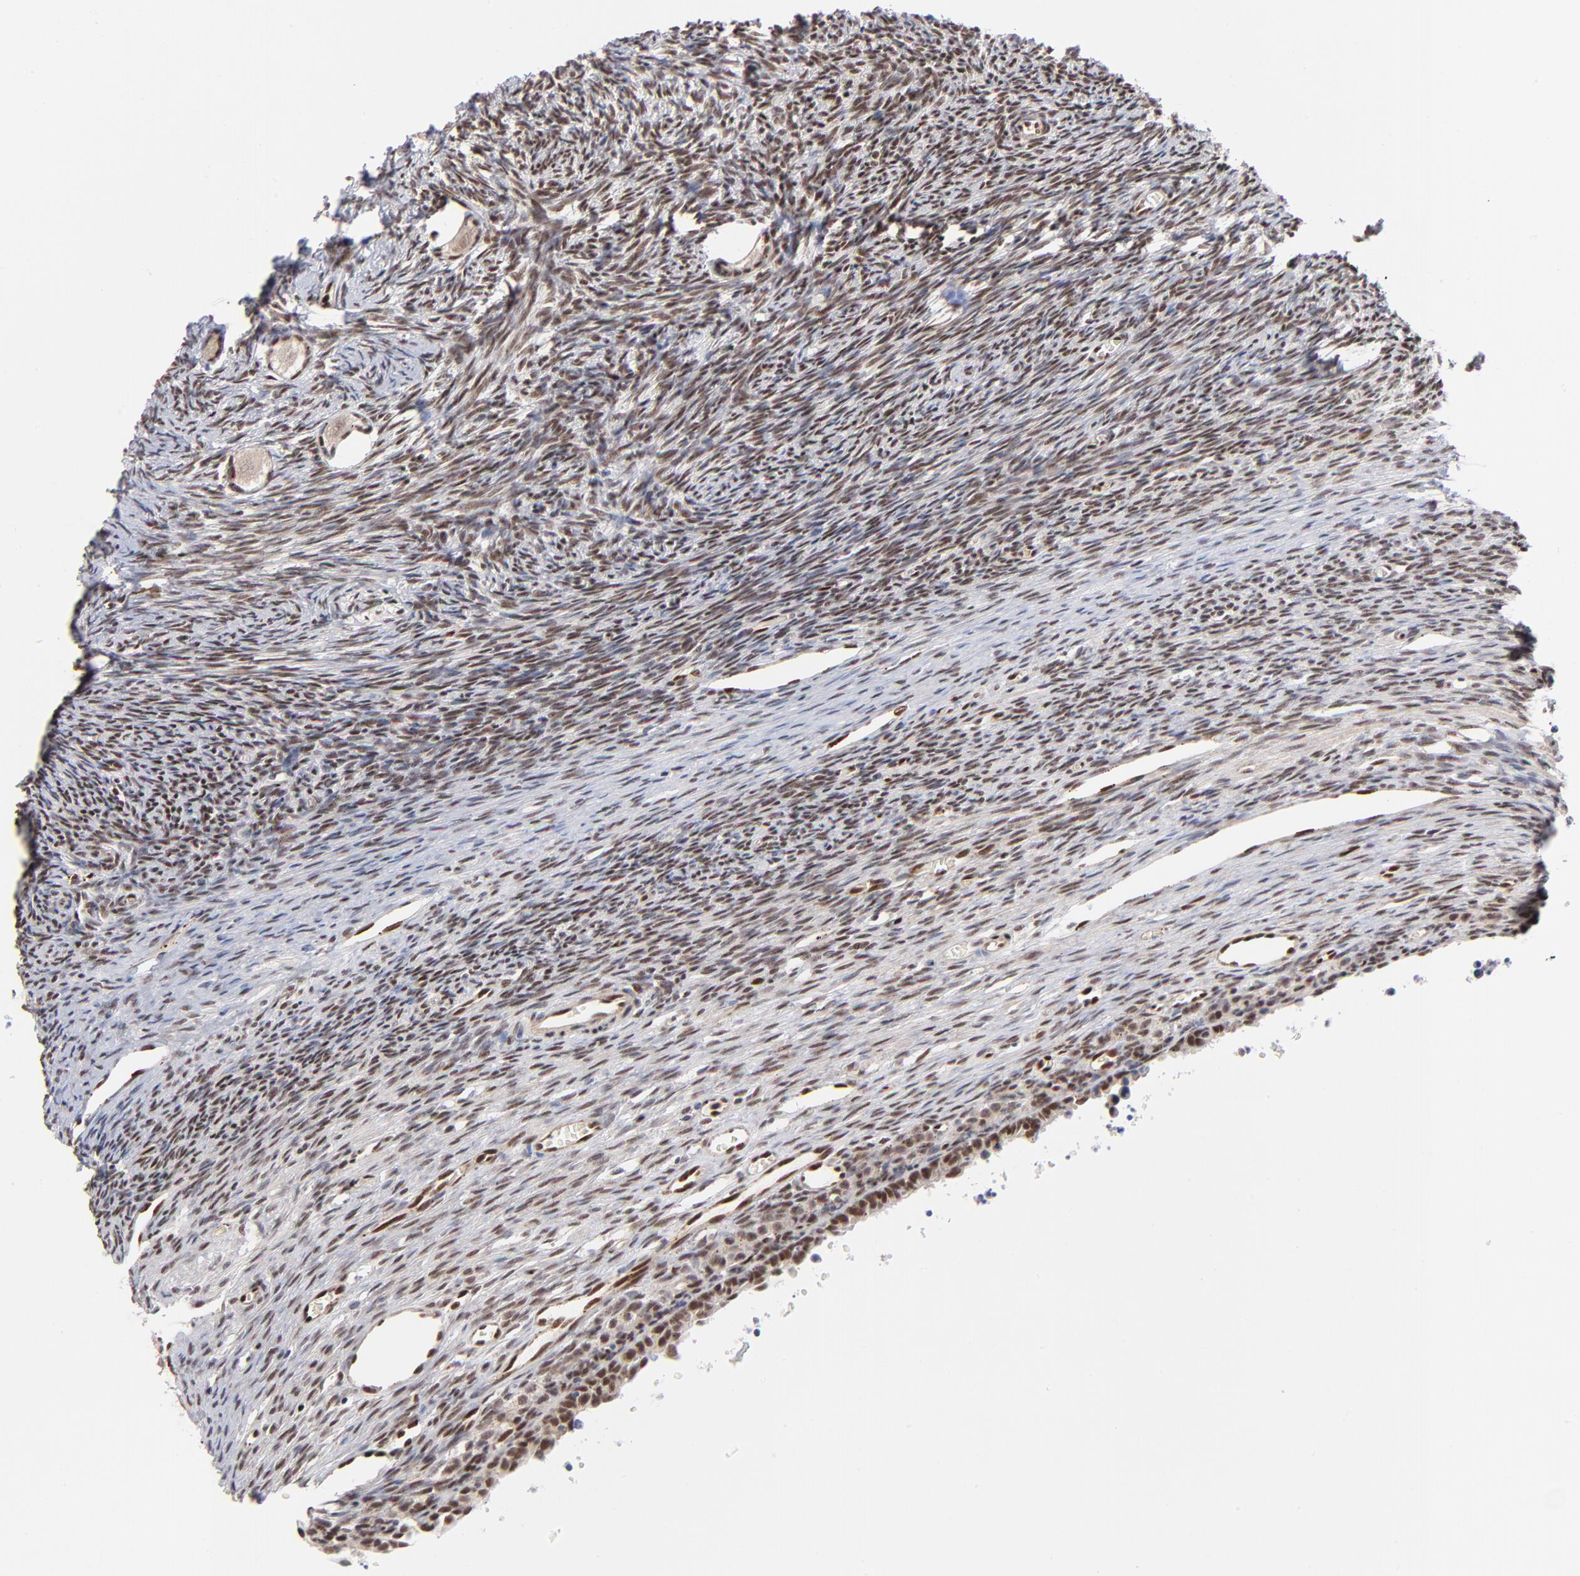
{"staining": {"intensity": "moderate", "quantity": ">75%", "location": "nuclear"}, "tissue": "ovary", "cell_type": "Follicle cells", "image_type": "normal", "snomed": [{"axis": "morphology", "description": "Normal tissue, NOS"}, {"axis": "topography", "description": "Ovary"}], "caption": "Protein expression analysis of unremarkable human ovary reveals moderate nuclear staining in approximately >75% of follicle cells. (DAB = brown stain, brightfield microscopy at high magnification).", "gene": "GABPA", "patient": {"sex": "female", "age": 27}}